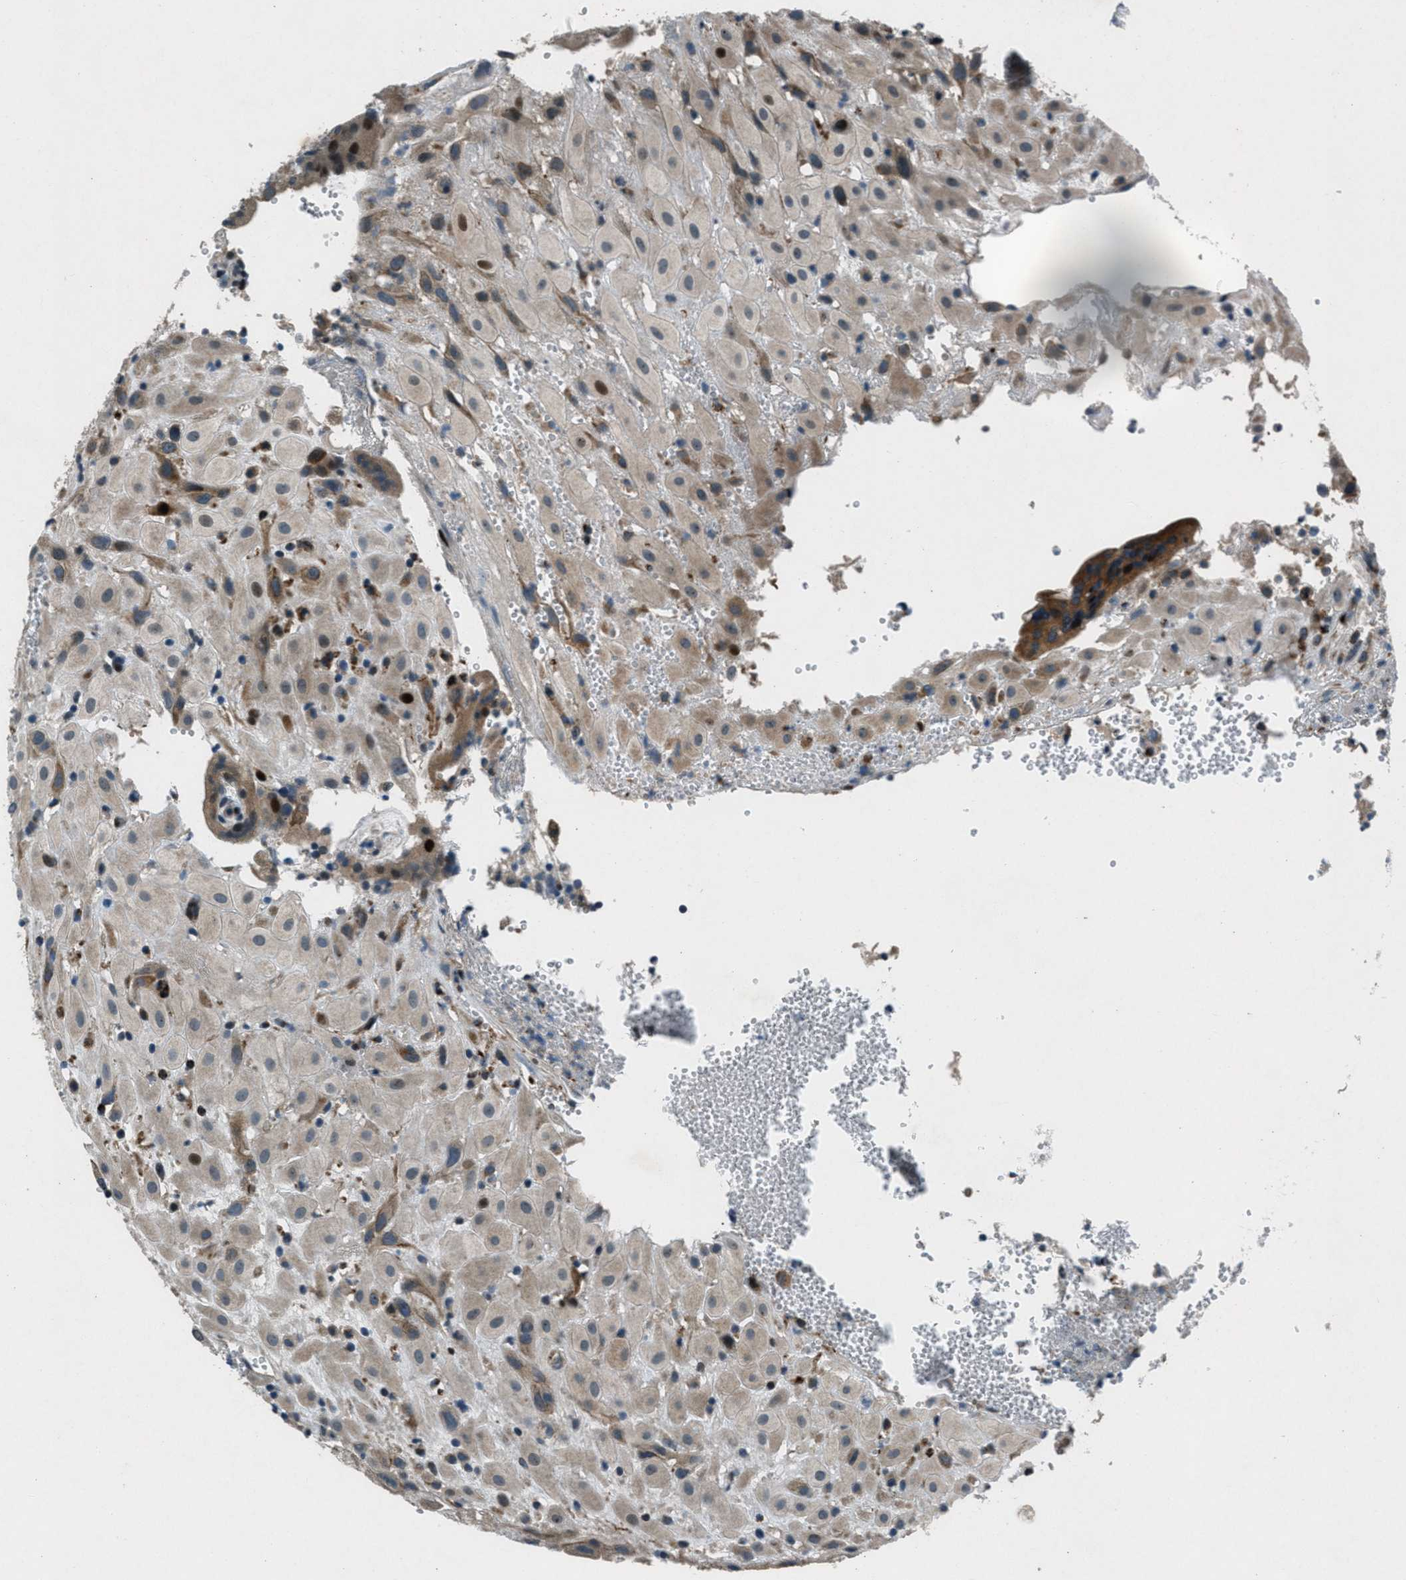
{"staining": {"intensity": "weak", "quantity": "25%-75%", "location": "cytoplasmic/membranous,nuclear"}, "tissue": "placenta", "cell_type": "Decidual cells", "image_type": "normal", "snomed": [{"axis": "morphology", "description": "Normal tissue, NOS"}, {"axis": "topography", "description": "Placenta"}], "caption": "Weak cytoplasmic/membranous,nuclear staining is appreciated in about 25%-75% of decidual cells in unremarkable placenta. Immunohistochemistry (ihc) stains the protein of interest in brown and the nuclei are stained blue.", "gene": "CLEC2D", "patient": {"sex": "female", "age": 18}}